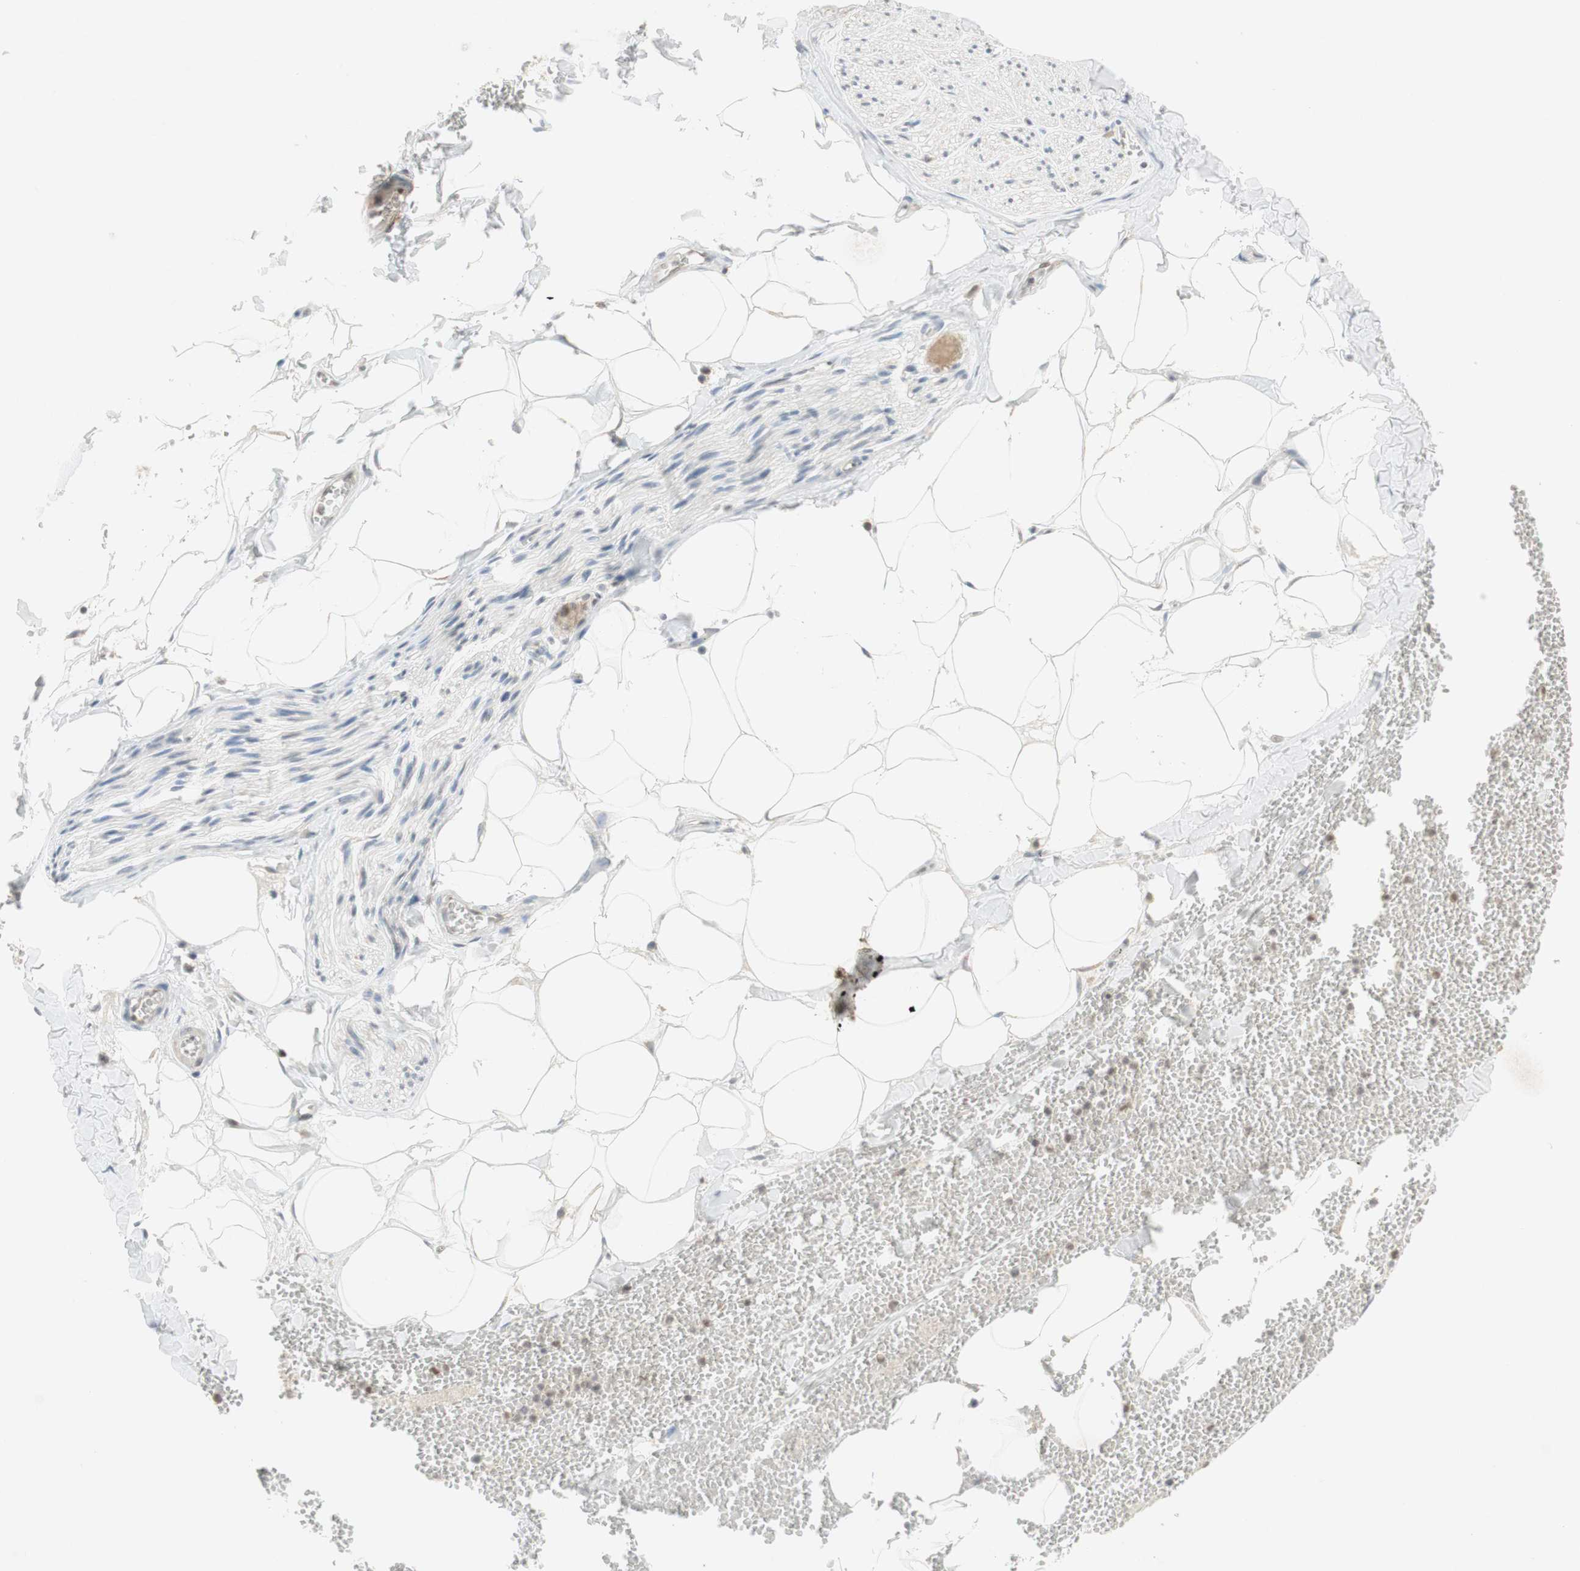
{"staining": {"intensity": "negative", "quantity": "none", "location": "none"}, "tissue": "adipose tissue", "cell_type": "Adipocytes", "image_type": "normal", "snomed": [{"axis": "morphology", "description": "Normal tissue, NOS"}, {"axis": "topography", "description": "Adipose tissue"}, {"axis": "topography", "description": "Peripheral nerve tissue"}], "caption": "Protein analysis of normal adipose tissue displays no significant staining in adipocytes.", "gene": "DNMT3A", "patient": {"sex": "male", "age": 52}}